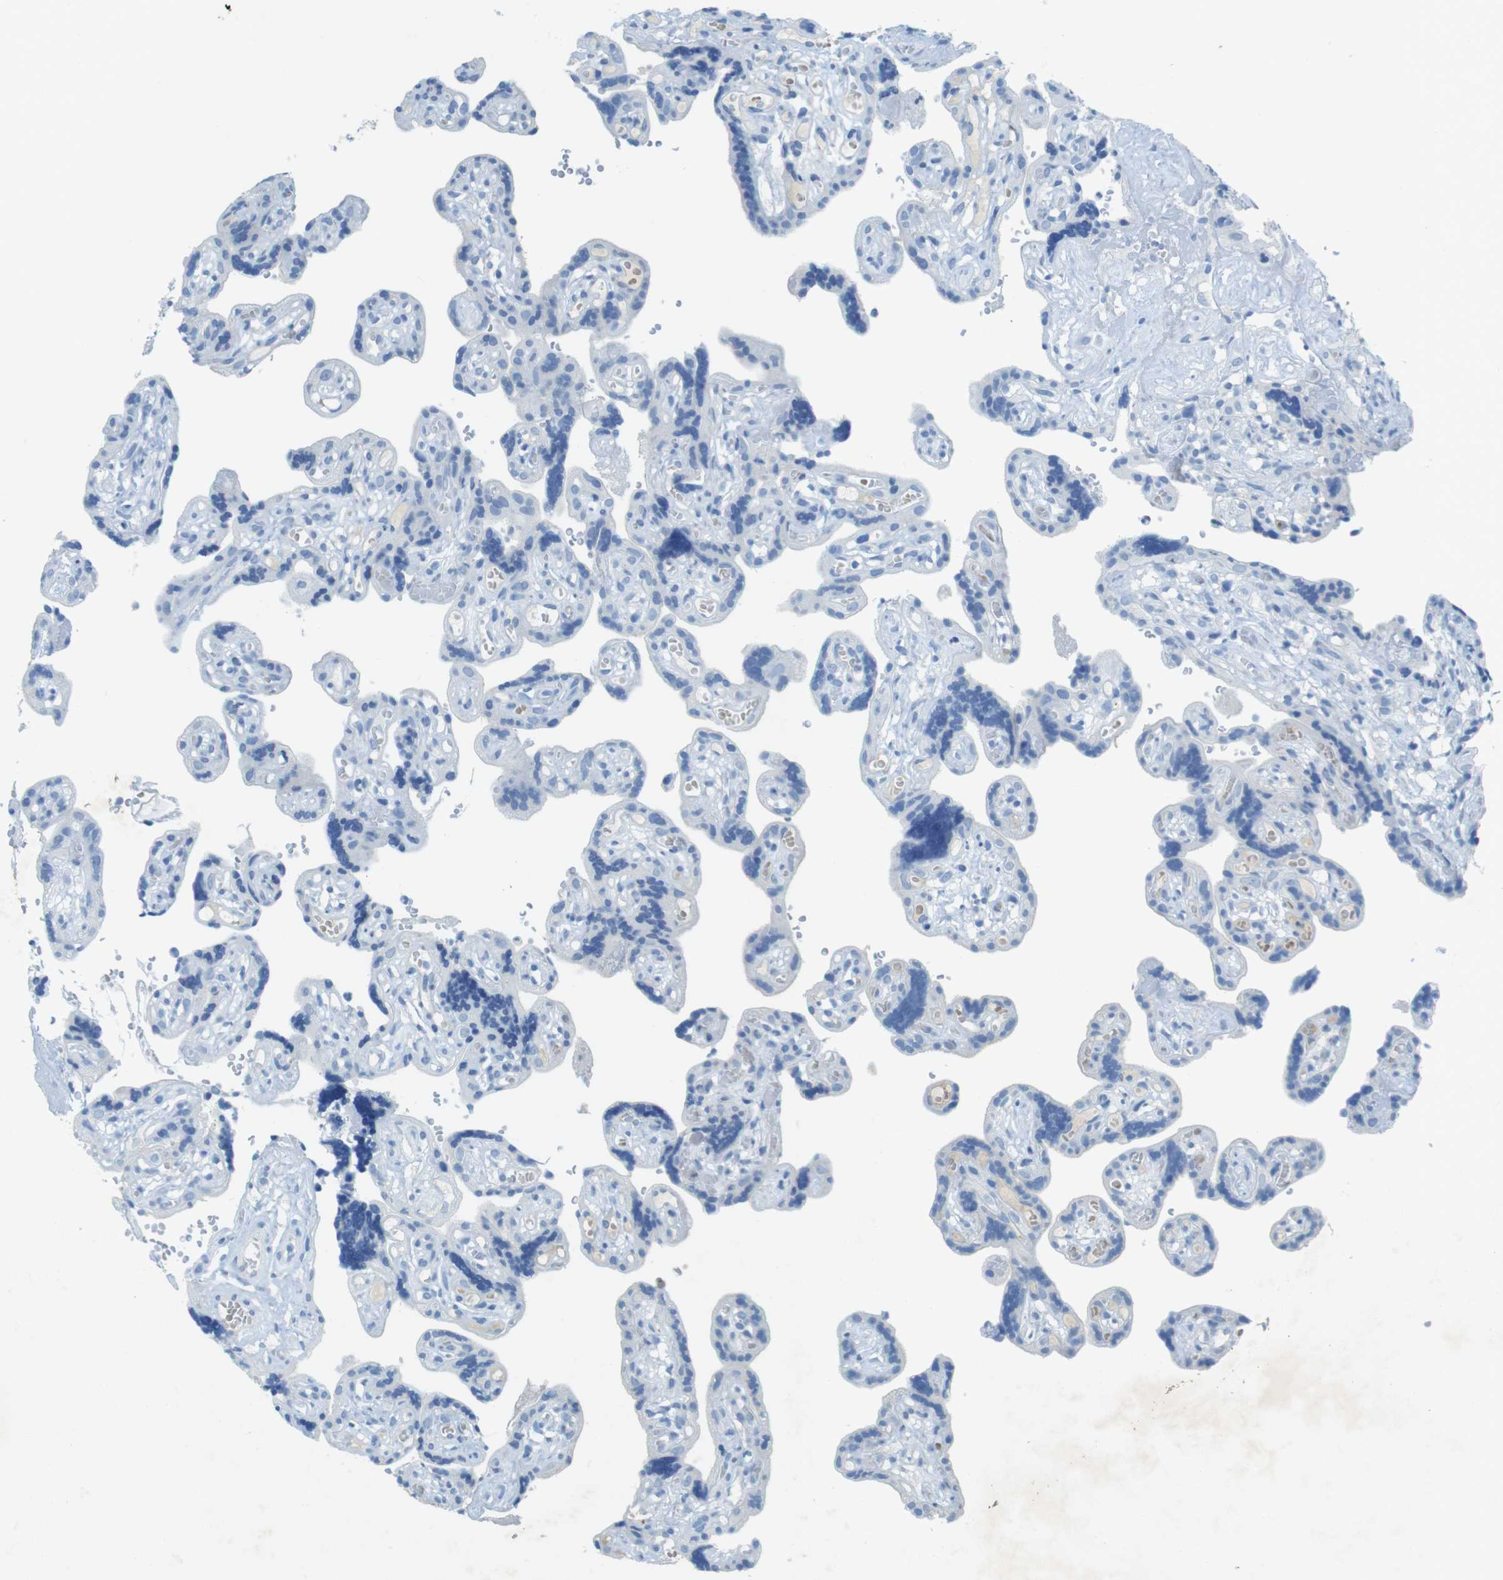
{"staining": {"intensity": "moderate", "quantity": "<25%", "location": "cytoplasmic/membranous"}, "tissue": "placenta", "cell_type": "Trophoblastic cells", "image_type": "normal", "snomed": [{"axis": "morphology", "description": "Normal tissue, NOS"}, {"axis": "topography", "description": "Placenta"}], "caption": "This is a micrograph of immunohistochemistry (IHC) staining of benign placenta, which shows moderate positivity in the cytoplasmic/membranous of trophoblastic cells.", "gene": "CD320", "patient": {"sex": "female", "age": 30}}